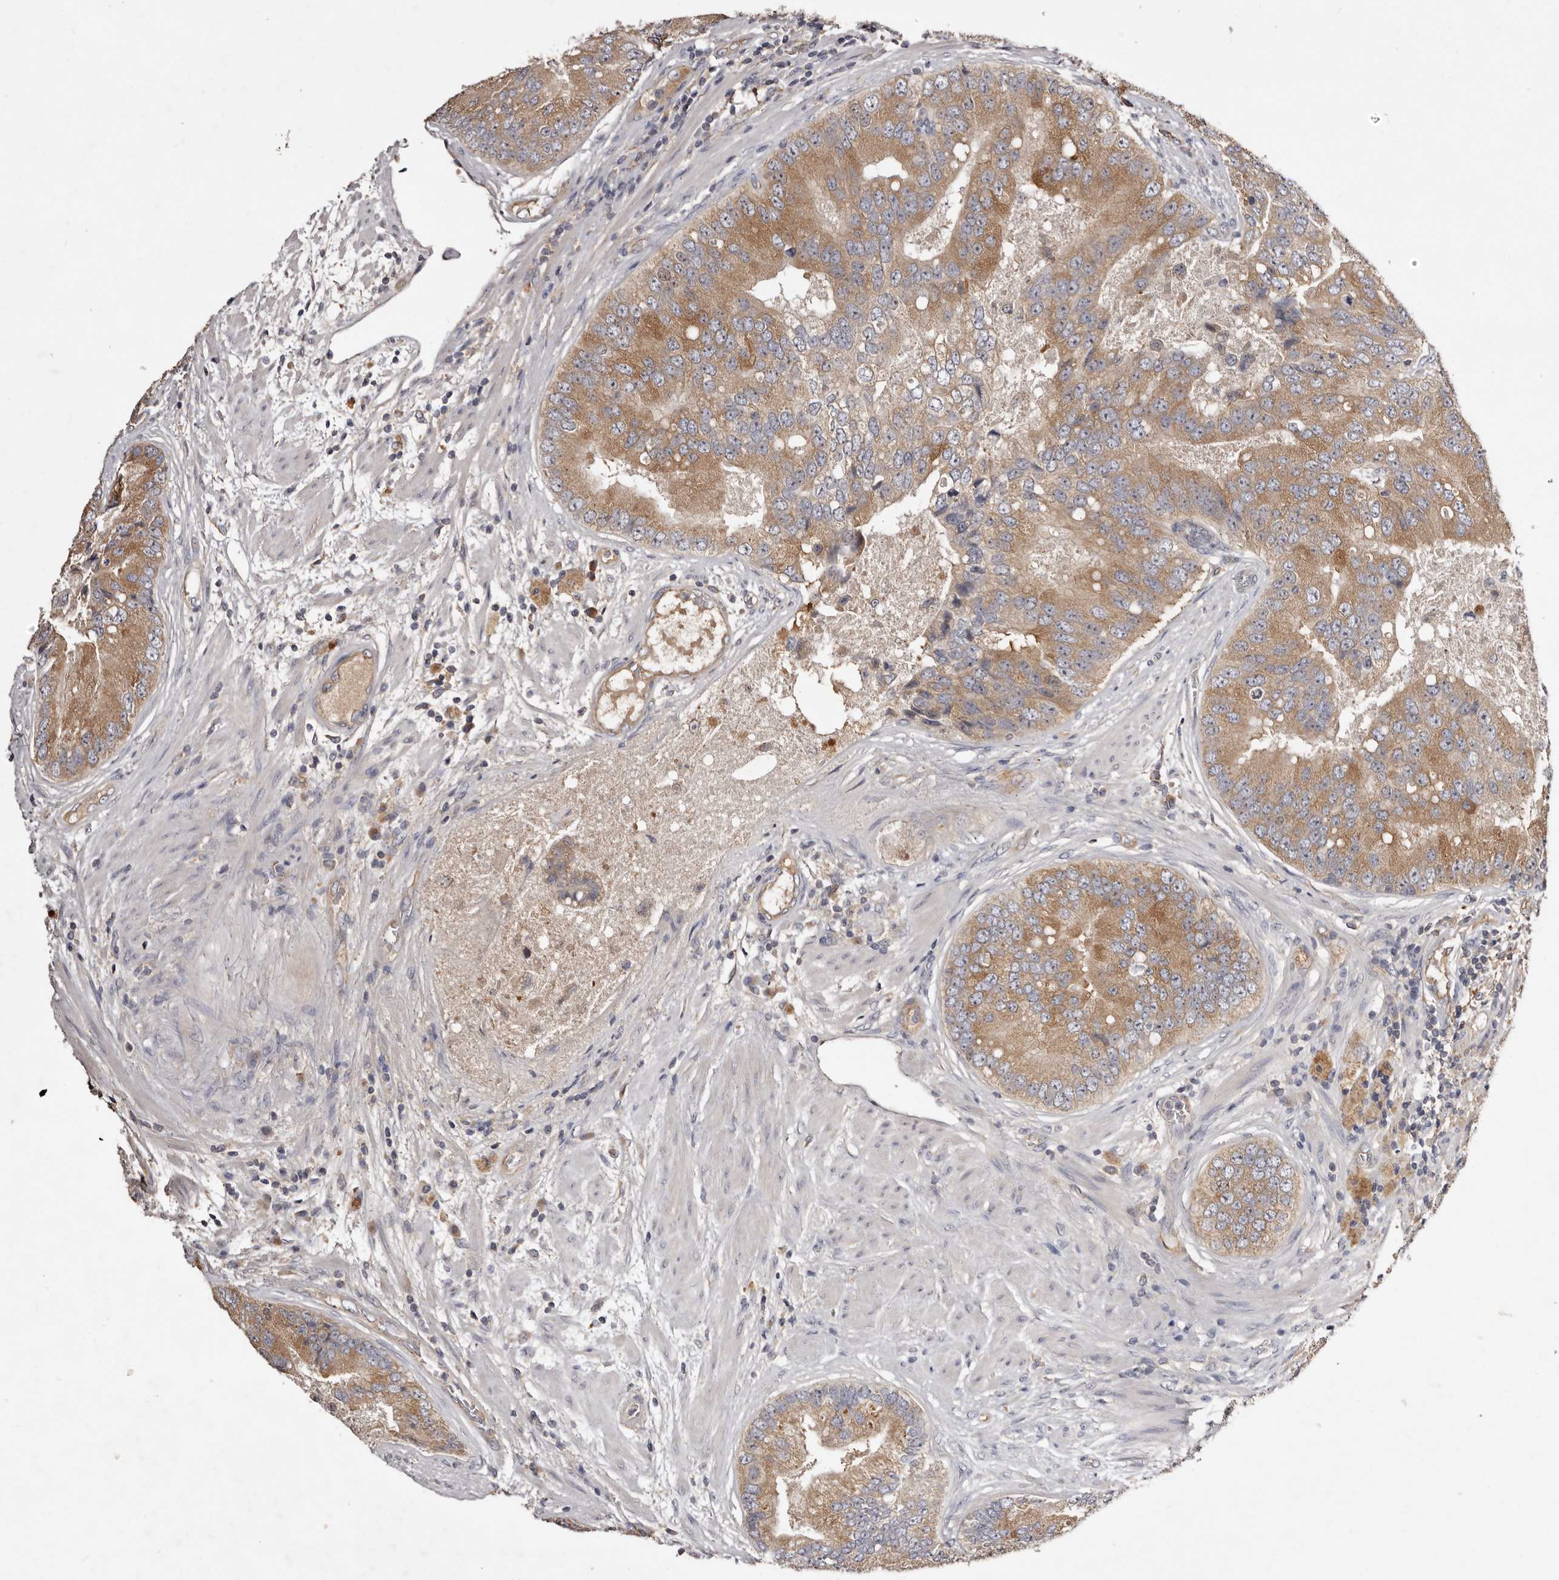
{"staining": {"intensity": "moderate", "quantity": ">75%", "location": "cytoplasmic/membranous"}, "tissue": "prostate cancer", "cell_type": "Tumor cells", "image_type": "cancer", "snomed": [{"axis": "morphology", "description": "Adenocarcinoma, High grade"}, {"axis": "topography", "description": "Prostate"}], "caption": "Prostate cancer stained with immunohistochemistry shows moderate cytoplasmic/membranous staining in approximately >75% of tumor cells.", "gene": "LTV1", "patient": {"sex": "male", "age": 70}}